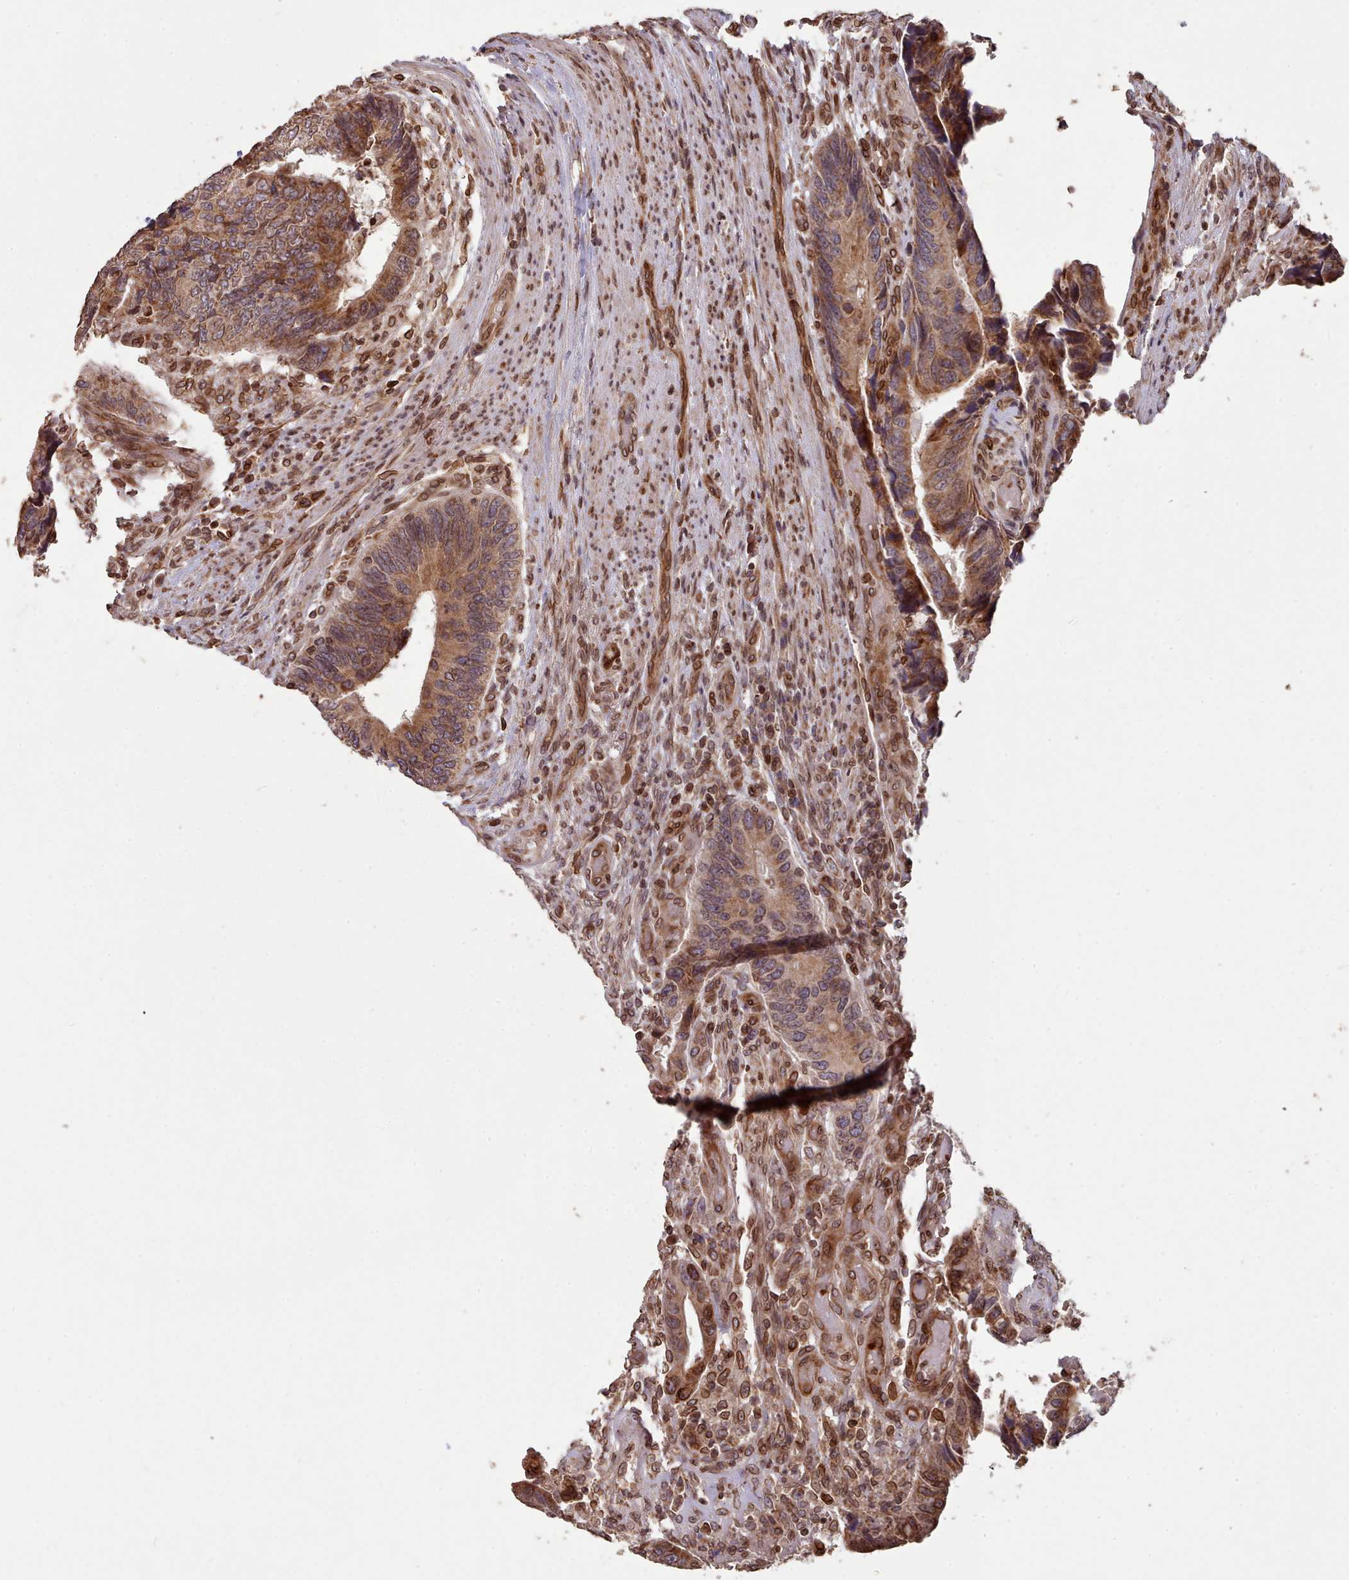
{"staining": {"intensity": "moderate", "quantity": ">75%", "location": "cytoplasmic/membranous,nuclear"}, "tissue": "colorectal cancer", "cell_type": "Tumor cells", "image_type": "cancer", "snomed": [{"axis": "morphology", "description": "Adenocarcinoma, NOS"}, {"axis": "topography", "description": "Colon"}], "caption": "Tumor cells demonstrate moderate cytoplasmic/membranous and nuclear positivity in approximately >75% of cells in colorectal cancer.", "gene": "TOR1AIP1", "patient": {"sex": "male", "age": 87}}